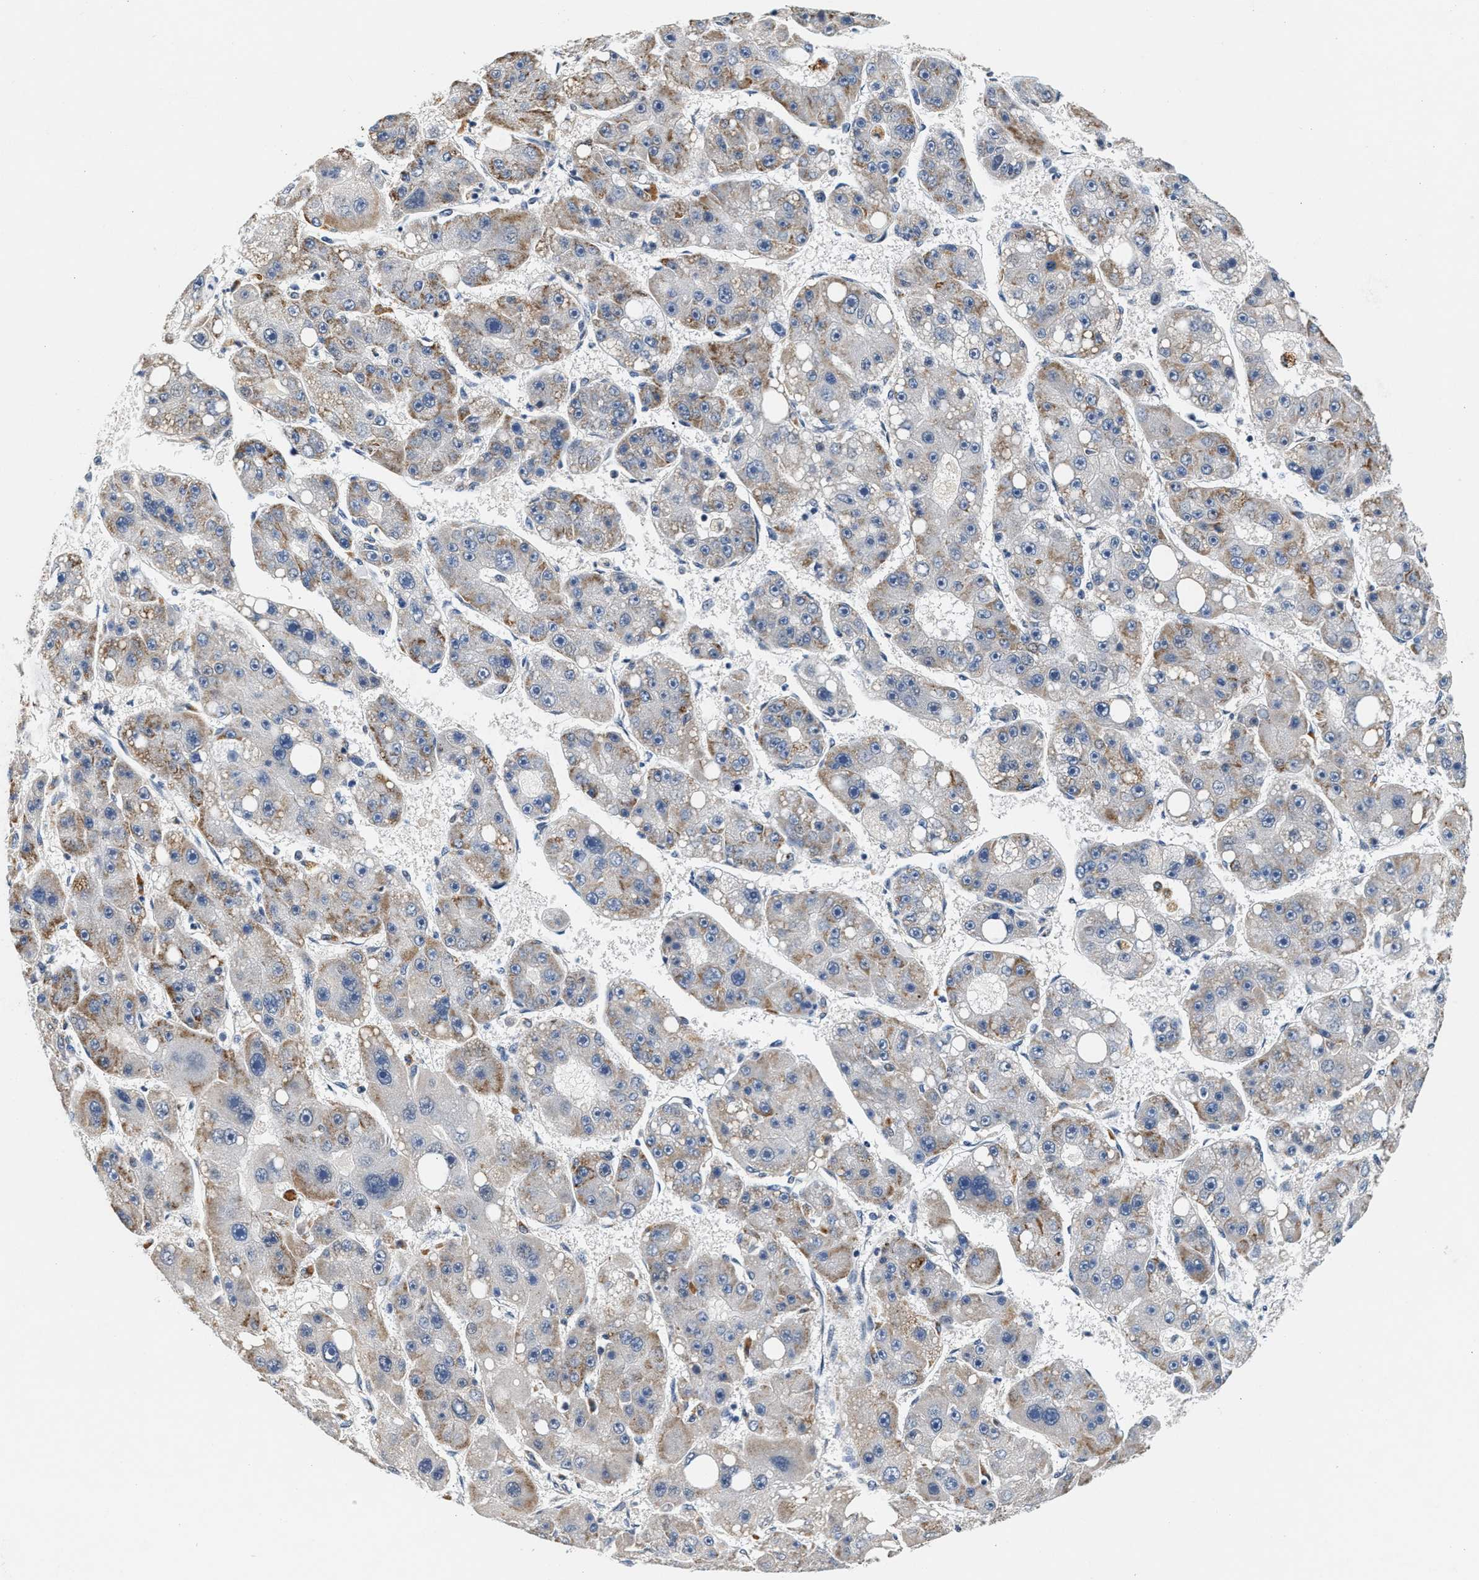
{"staining": {"intensity": "weak", "quantity": "<25%", "location": "cytoplasmic/membranous"}, "tissue": "liver cancer", "cell_type": "Tumor cells", "image_type": "cancer", "snomed": [{"axis": "morphology", "description": "Carcinoma, Hepatocellular, NOS"}, {"axis": "topography", "description": "Liver"}], "caption": "Immunohistochemistry (IHC) of human liver hepatocellular carcinoma displays no expression in tumor cells.", "gene": "KCNMB2", "patient": {"sex": "female", "age": 61}}